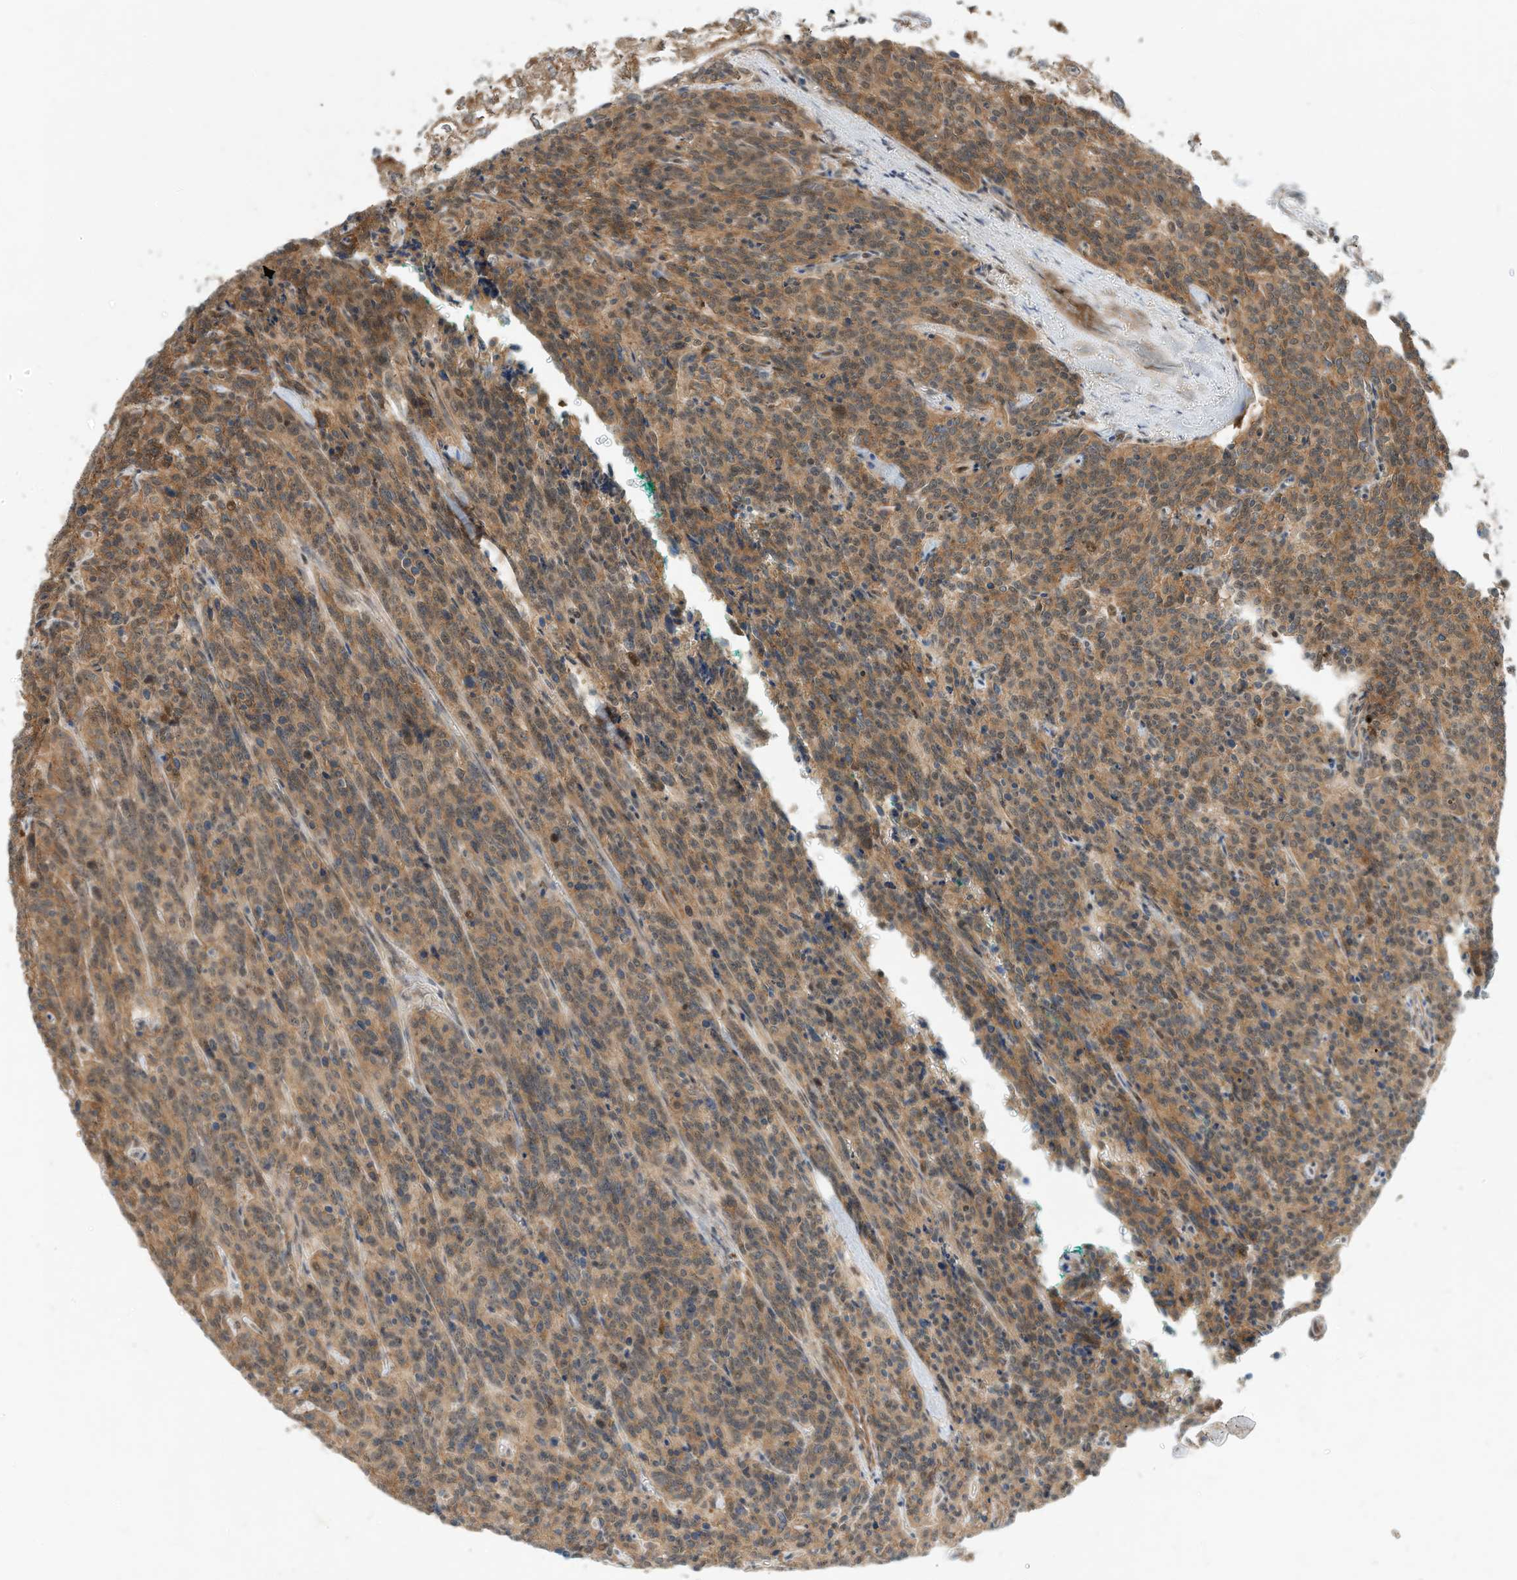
{"staining": {"intensity": "moderate", "quantity": ">75%", "location": "cytoplasmic/membranous"}, "tissue": "carcinoid", "cell_type": "Tumor cells", "image_type": "cancer", "snomed": [{"axis": "morphology", "description": "Carcinoid, malignant, NOS"}, {"axis": "topography", "description": "Lung"}], "caption": "High-power microscopy captured an immunohistochemistry micrograph of carcinoid, revealing moderate cytoplasmic/membranous positivity in about >75% of tumor cells.", "gene": "CPAMD8", "patient": {"sex": "female", "age": 46}}